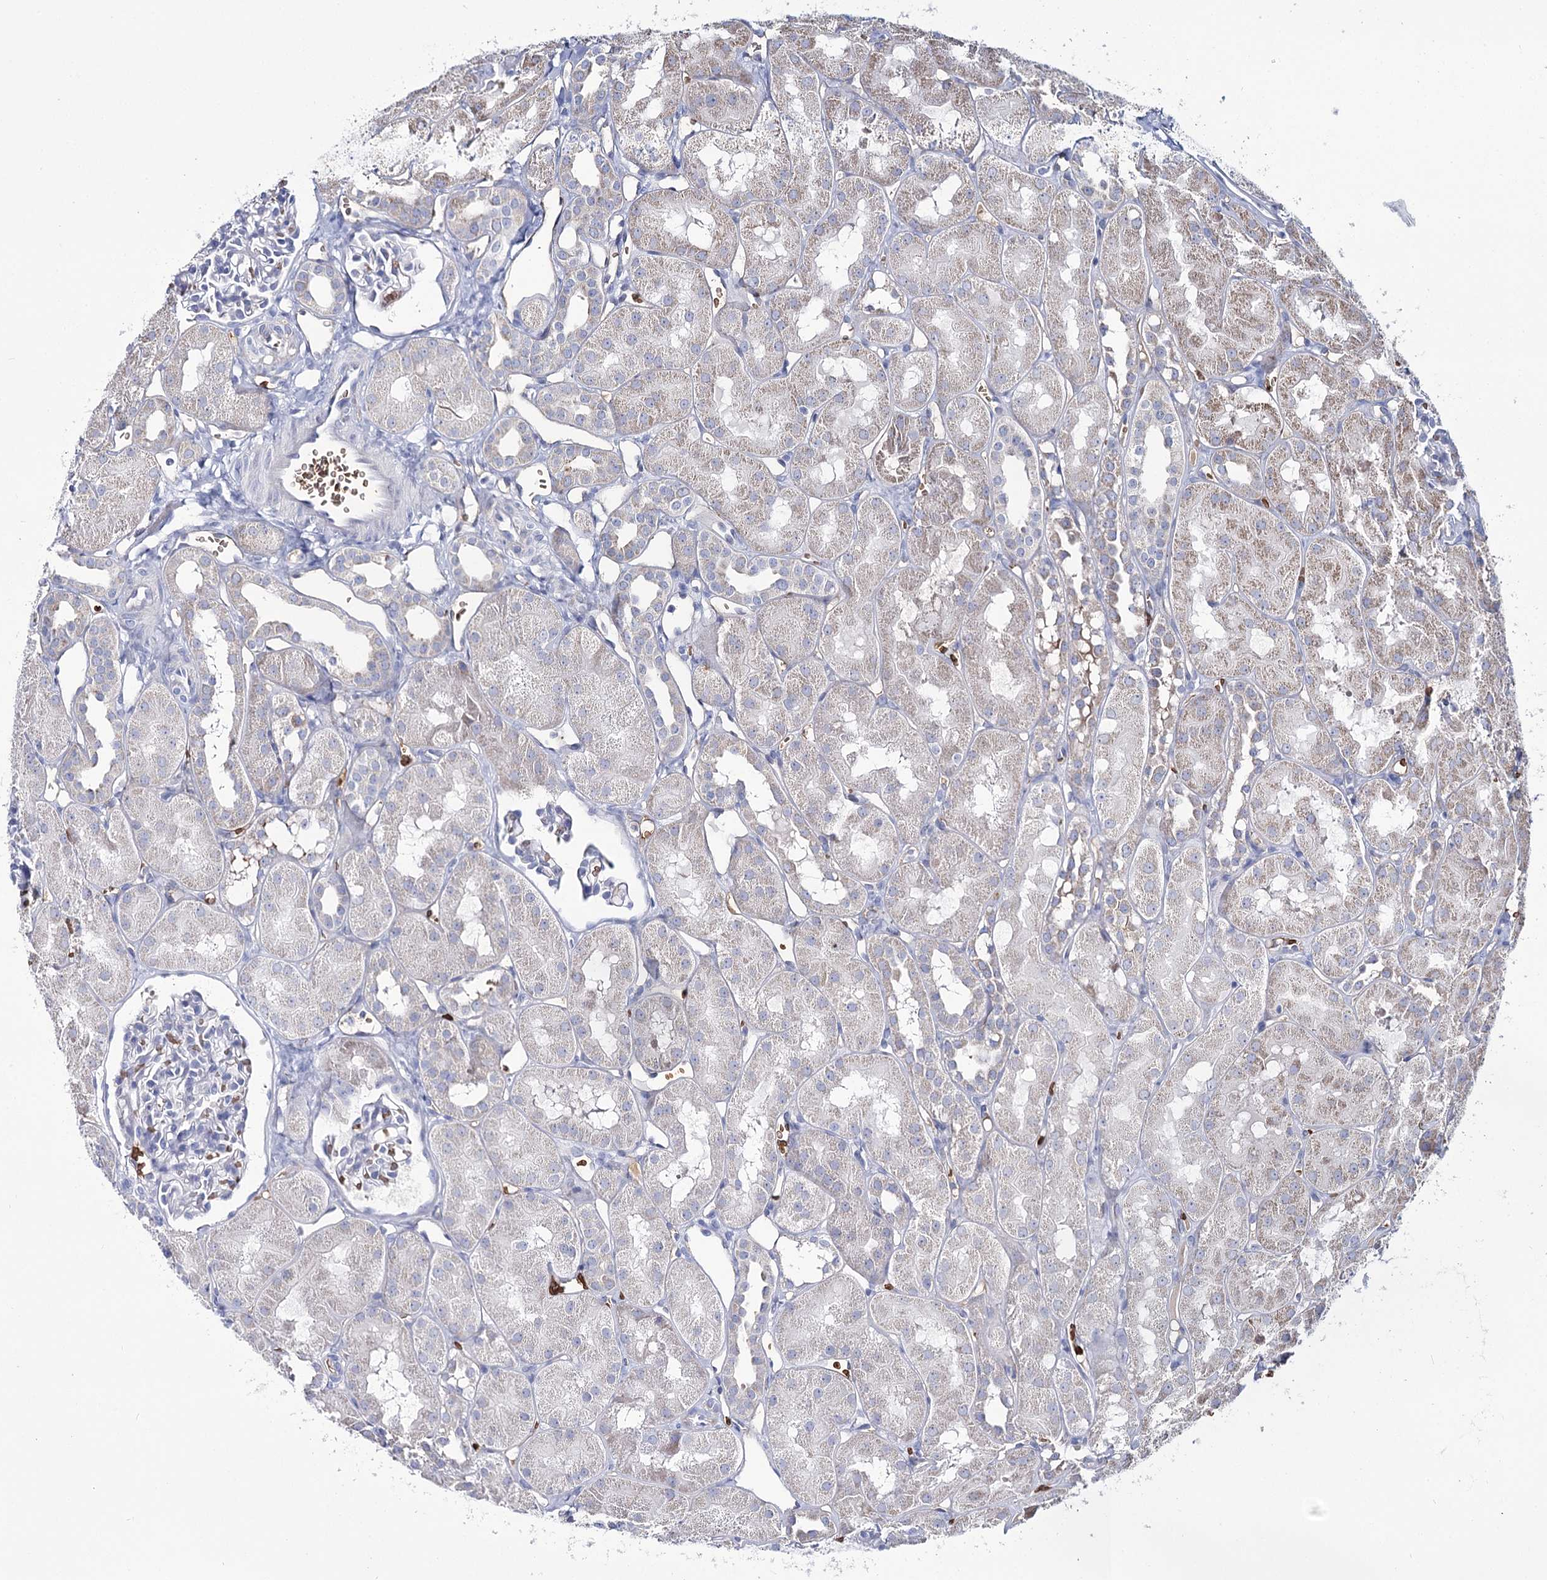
{"staining": {"intensity": "negative", "quantity": "none", "location": "none"}, "tissue": "kidney", "cell_type": "Cells in glomeruli", "image_type": "normal", "snomed": [{"axis": "morphology", "description": "Normal tissue, NOS"}, {"axis": "topography", "description": "Kidney"}, {"axis": "topography", "description": "Urinary bladder"}], "caption": "DAB (3,3'-diaminobenzidine) immunohistochemical staining of unremarkable human kidney shows no significant positivity in cells in glomeruli.", "gene": "GBF1", "patient": {"sex": "male", "age": 16}}